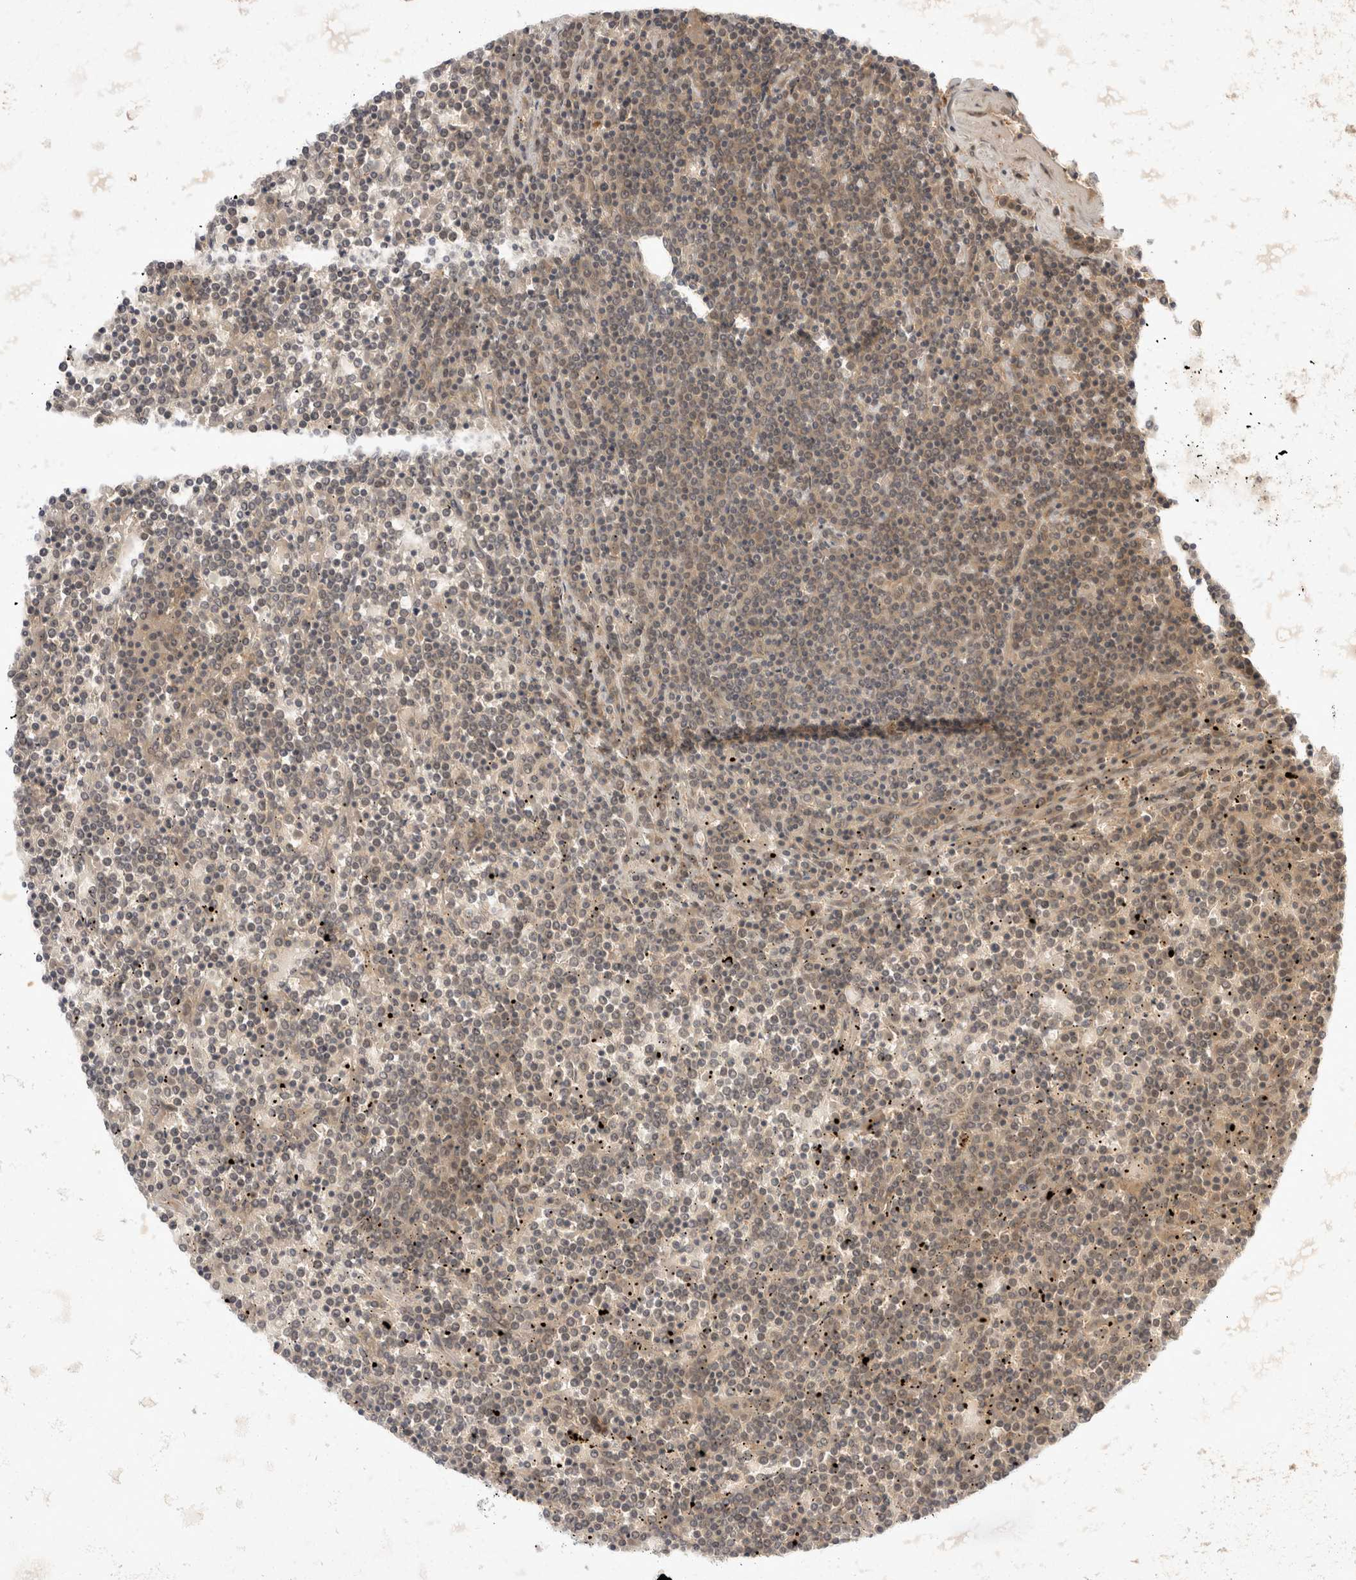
{"staining": {"intensity": "weak", "quantity": "25%-75%", "location": "cytoplasmic/membranous"}, "tissue": "lymphoma", "cell_type": "Tumor cells", "image_type": "cancer", "snomed": [{"axis": "morphology", "description": "Malignant lymphoma, non-Hodgkin's type, Low grade"}, {"axis": "topography", "description": "Spleen"}], "caption": "Immunohistochemical staining of lymphoma exhibits low levels of weak cytoplasmic/membranous protein expression in approximately 25%-75% of tumor cells.", "gene": "EIF4G3", "patient": {"sex": "female", "age": 19}}